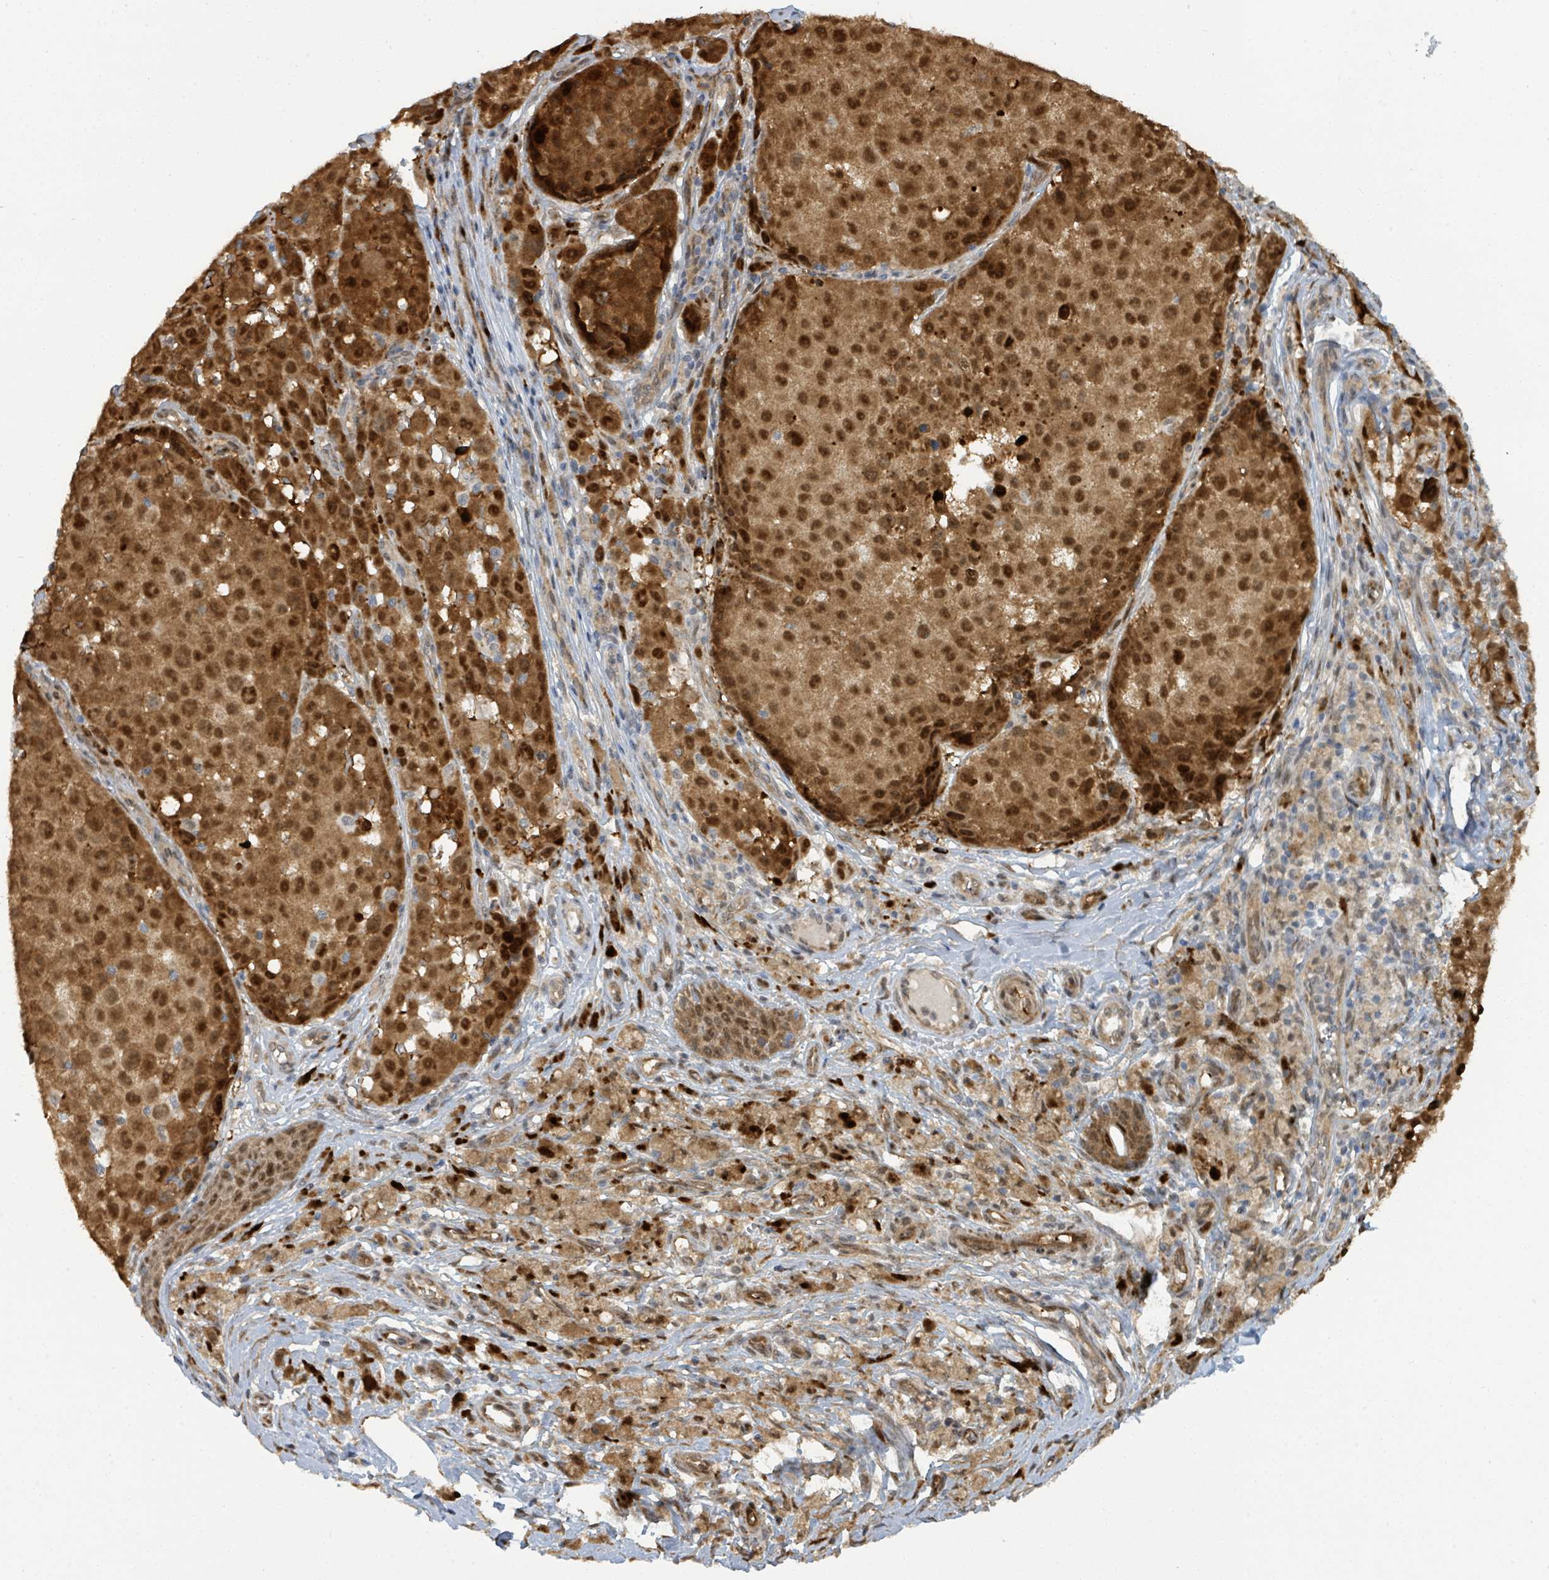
{"staining": {"intensity": "strong", "quantity": ">75%", "location": "cytoplasmic/membranous,nuclear"}, "tissue": "melanoma", "cell_type": "Tumor cells", "image_type": "cancer", "snomed": [{"axis": "morphology", "description": "Malignant melanoma, NOS"}, {"axis": "topography", "description": "Skin"}], "caption": "Immunohistochemical staining of melanoma shows high levels of strong cytoplasmic/membranous and nuclear protein positivity in approximately >75% of tumor cells. (Stains: DAB in brown, nuclei in blue, Microscopy: brightfield microscopy at high magnification).", "gene": "PSMB7", "patient": {"sex": "male", "age": 64}}